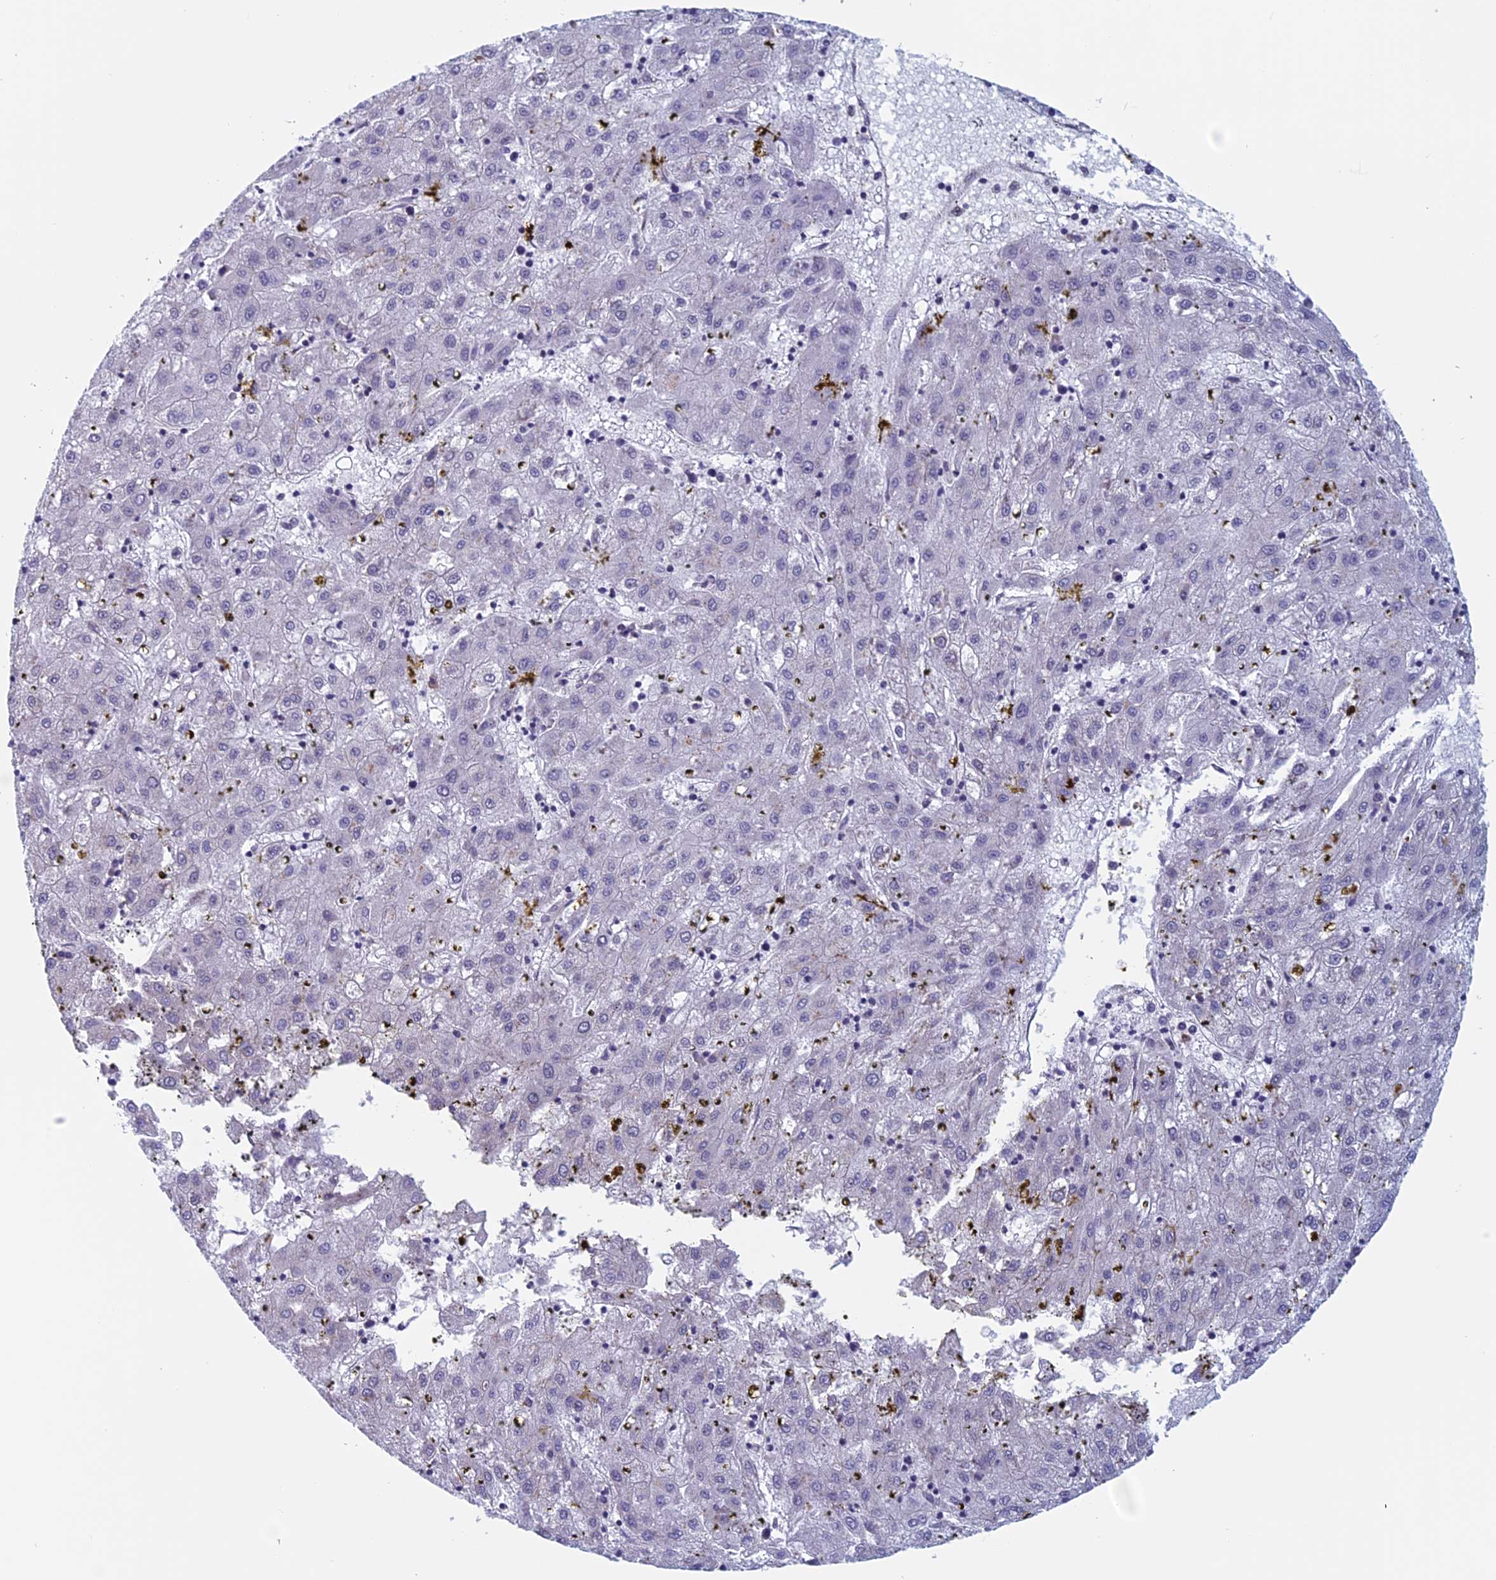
{"staining": {"intensity": "negative", "quantity": "none", "location": "none"}, "tissue": "liver cancer", "cell_type": "Tumor cells", "image_type": "cancer", "snomed": [{"axis": "morphology", "description": "Carcinoma, Hepatocellular, NOS"}, {"axis": "topography", "description": "Liver"}], "caption": "A high-resolution micrograph shows IHC staining of liver cancer (hepatocellular carcinoma), which shows no significant staining in tumor cells.", "gene": "SLC1A6", "patient": {"sex": "male", "age": 72}}